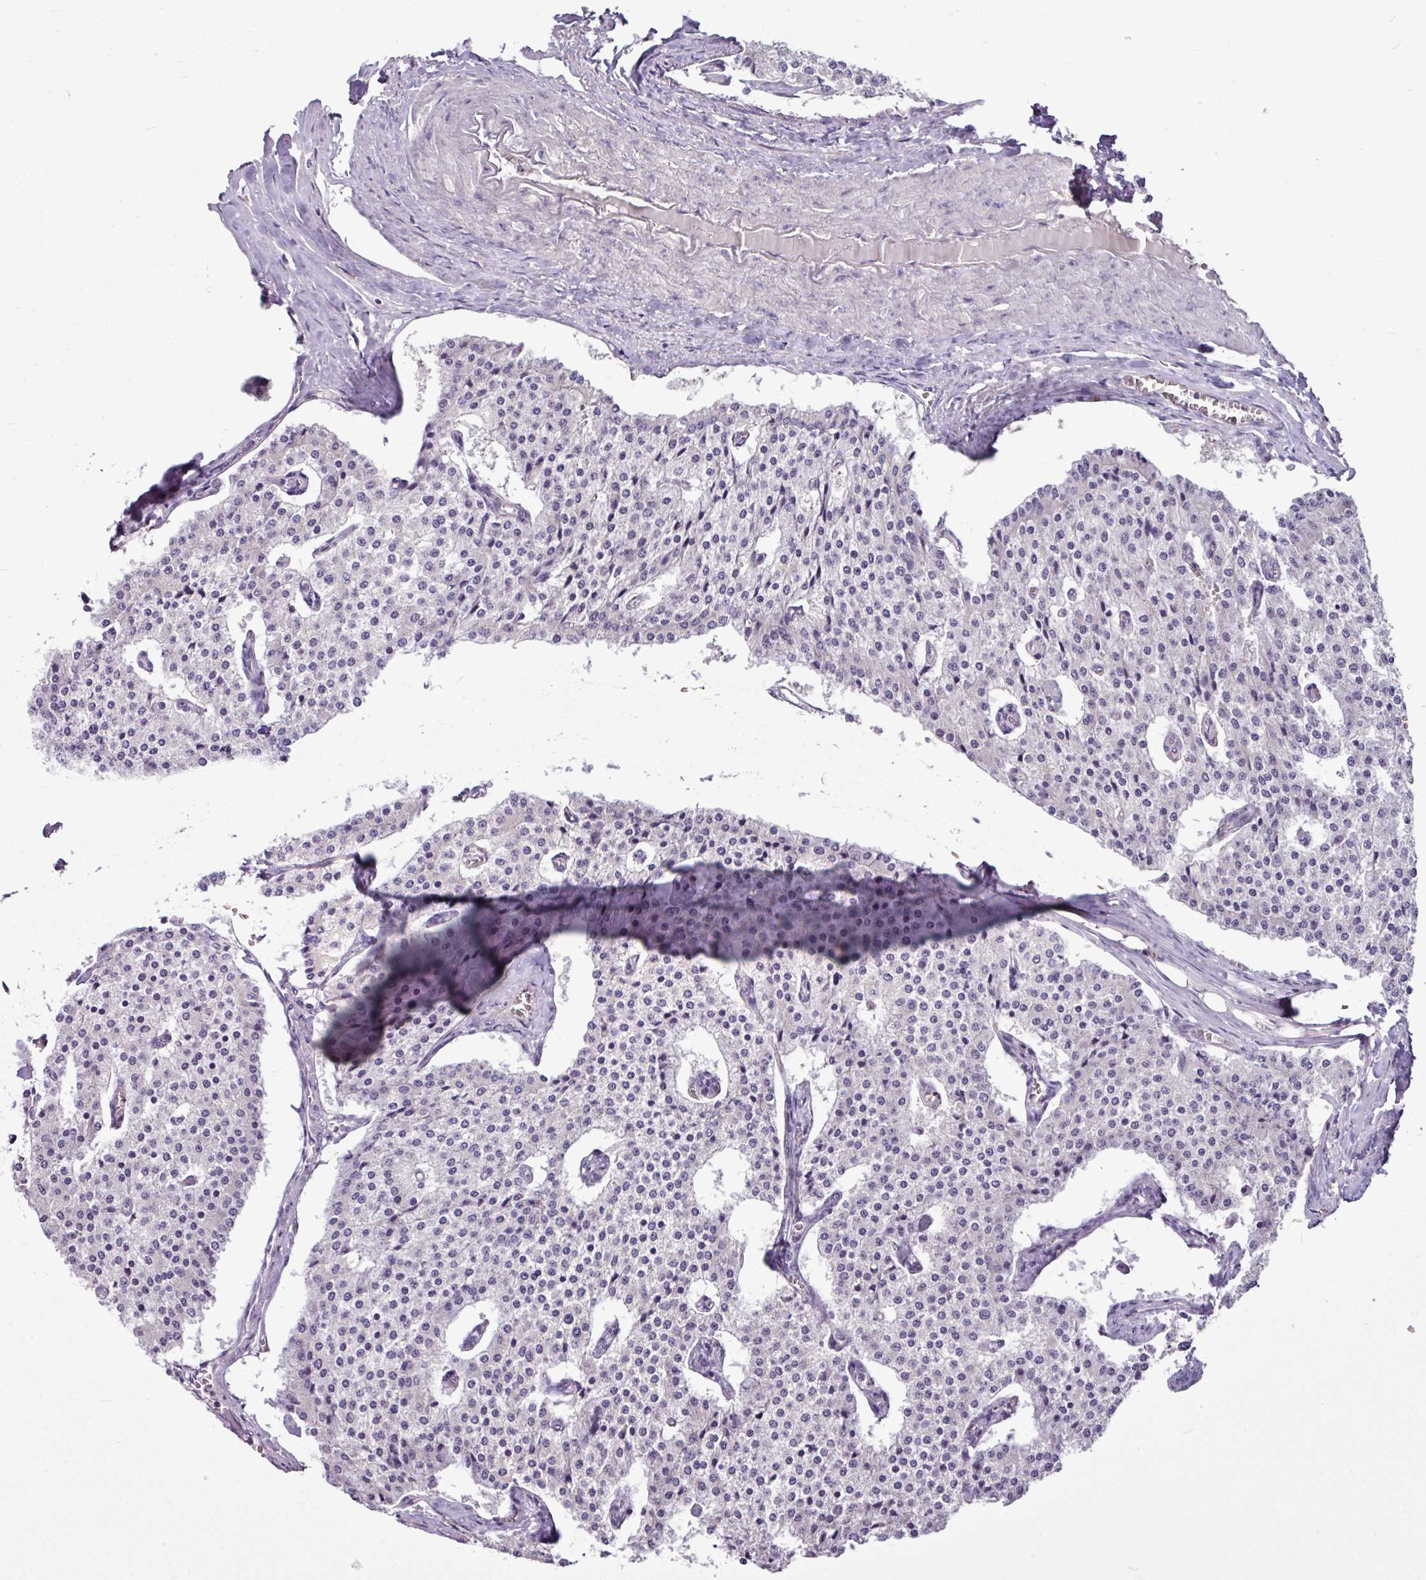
{"staining": {"intensity": "negative", "quantity": "none", "location": "none"}, "tissue": "carcinoid", "cell_type": "Tumor cells", "image_type": "cancer", "snomed": [{"axis": "morphology", "description": "Carcinoid, malignant, NOS"}, {"axis": "topography", "description": "Colon"}], "caption": "This is an IHC image of human malignant carcinoid. There is no expression in tumor cells.", "gene": "MROH2A", "patient": {"sex": "female", "age": 52}}